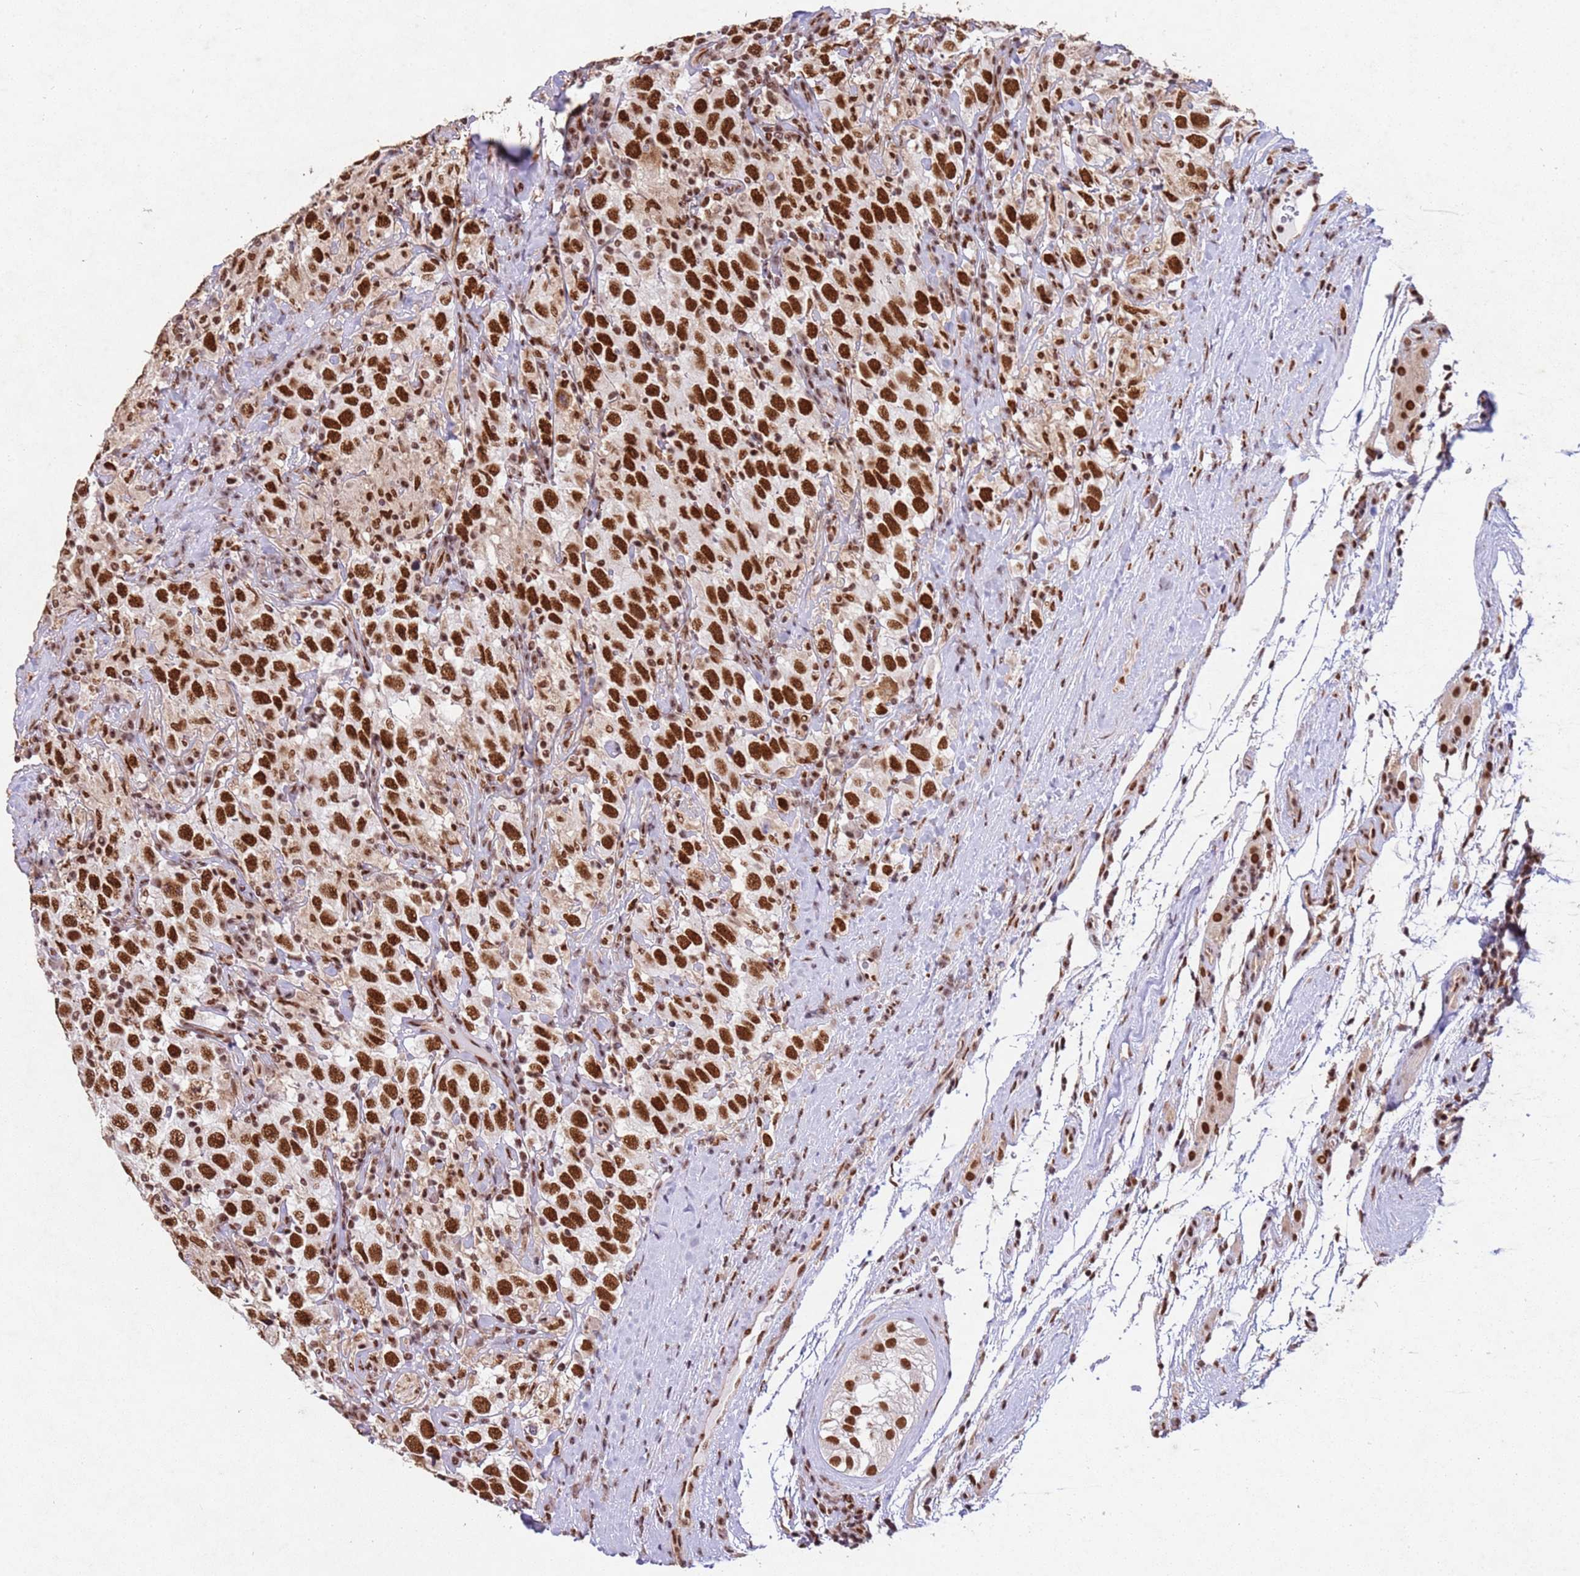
{"staining": {"intensity": "strong", "quantity": ">75%", "location": "nuclear"}, "tissue": "testis cancer", "cell_type": "Tumor cells", "image_type": "cancer", "snomed": [{"axis": "morphology", "description": "Seminoma, NOS"}, {"axis": "topography", "description": "Testis"}], "caption": "Testis seminoma was stained to show a protein in brown. There is high levels of strong nuclear staining in about >75% of tumor cells.", "gene": "ESF1", "patient": {"sex": "male", "age": 41}}